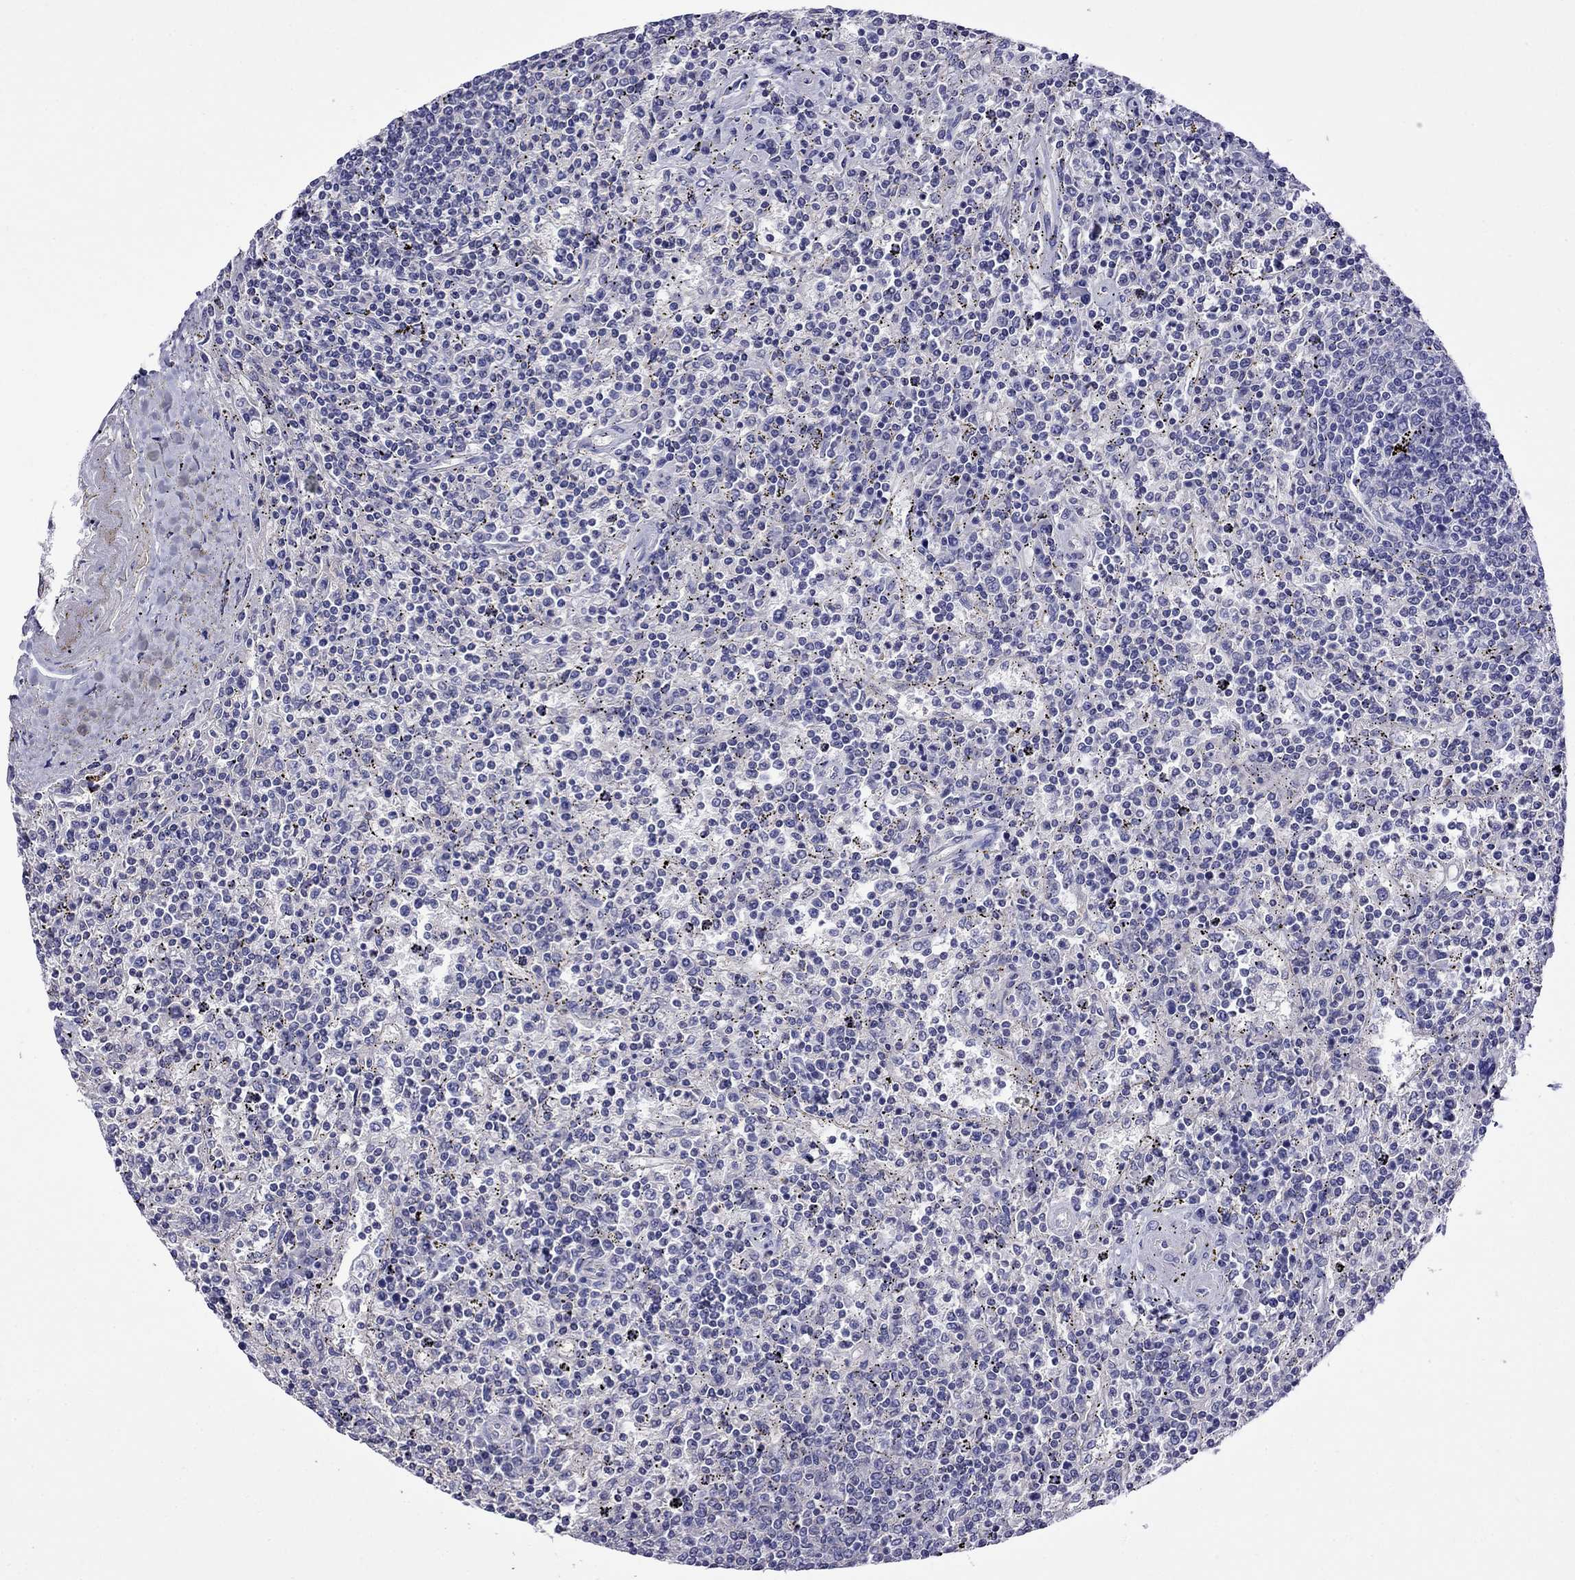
{"staining": {"intensity": "negative", "quantity": "none", "location": "none"}, "tissue": "lymphoma", "cell_type": "Tumor cells", "image_type": "cancer", "snomed": [{"axis": "morphology", "description": "Malignant lymphoma, non-Hodgkin's type, Low grade"}, {"axis": "topography", "description": "Spleen"}], "caption": "This photomicrograph is of lymphoma stained with immunohistochemistry (IHC) to label a protein in brown with the nuclei are counter-stained blue. There is no staining in tumor cells.", "gene": "STAR", "patient": {"sex": "male", "age": 62}}